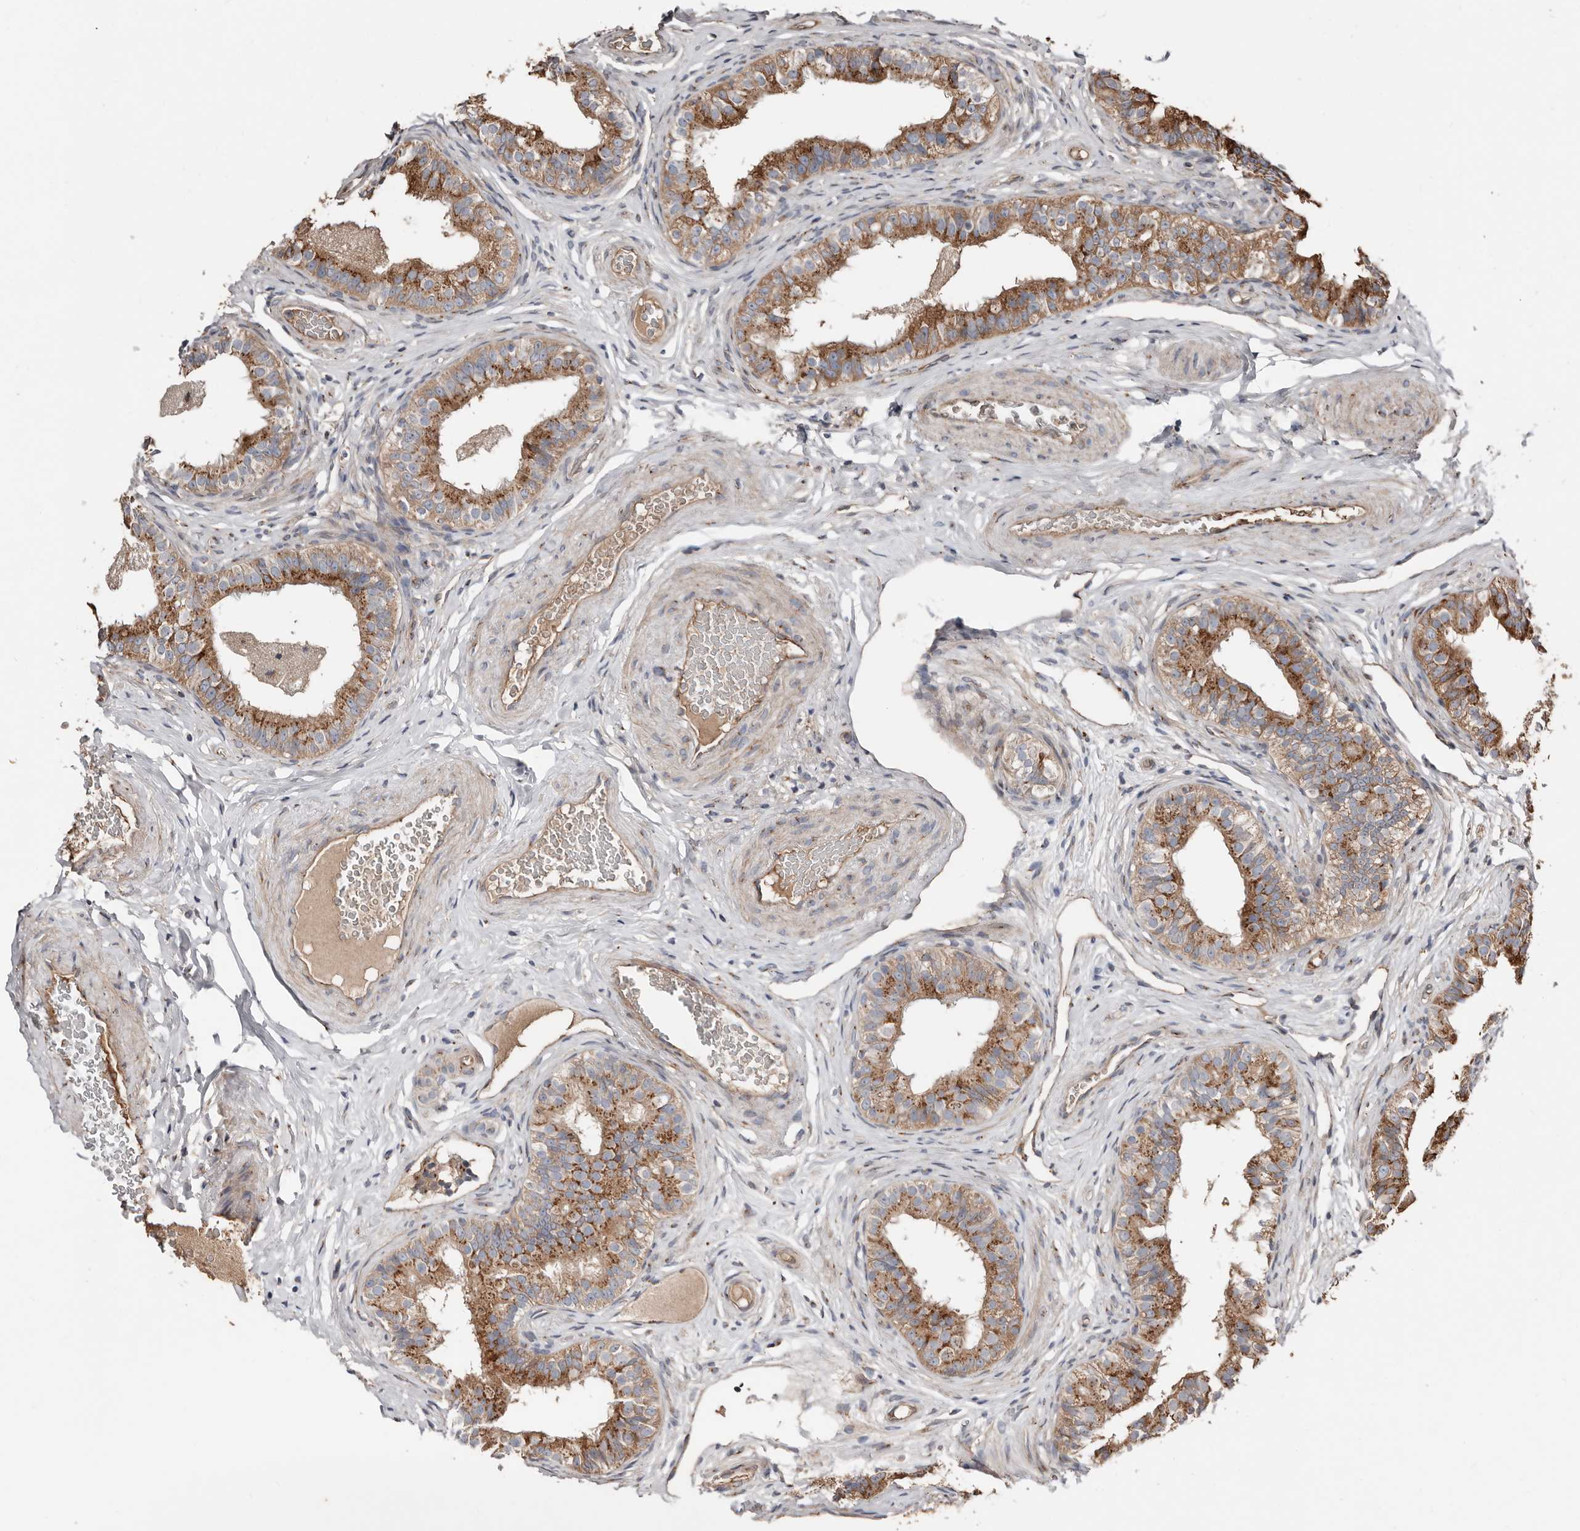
{"staining": {"intensity": "moderate", "quantity": ">75%", "location": "cytoplasmic/membranous"}, "tissue": "epididymis", "cell_type": "Glandular cells", "image_type": "normal", "snomed": [{"axis": "morphology", "description": "Normal tissue, NOS"}, {"axis": "topography", "description": "Epididymis"}], "caption": "Brown immunohistochemical staining in unremarkable human epididymis exhibits moderate cytoplasmic/membranous expression in about >75% of glandular cells.", "gene": "COG1", "patient": {"sex": "male", "age": 49}}